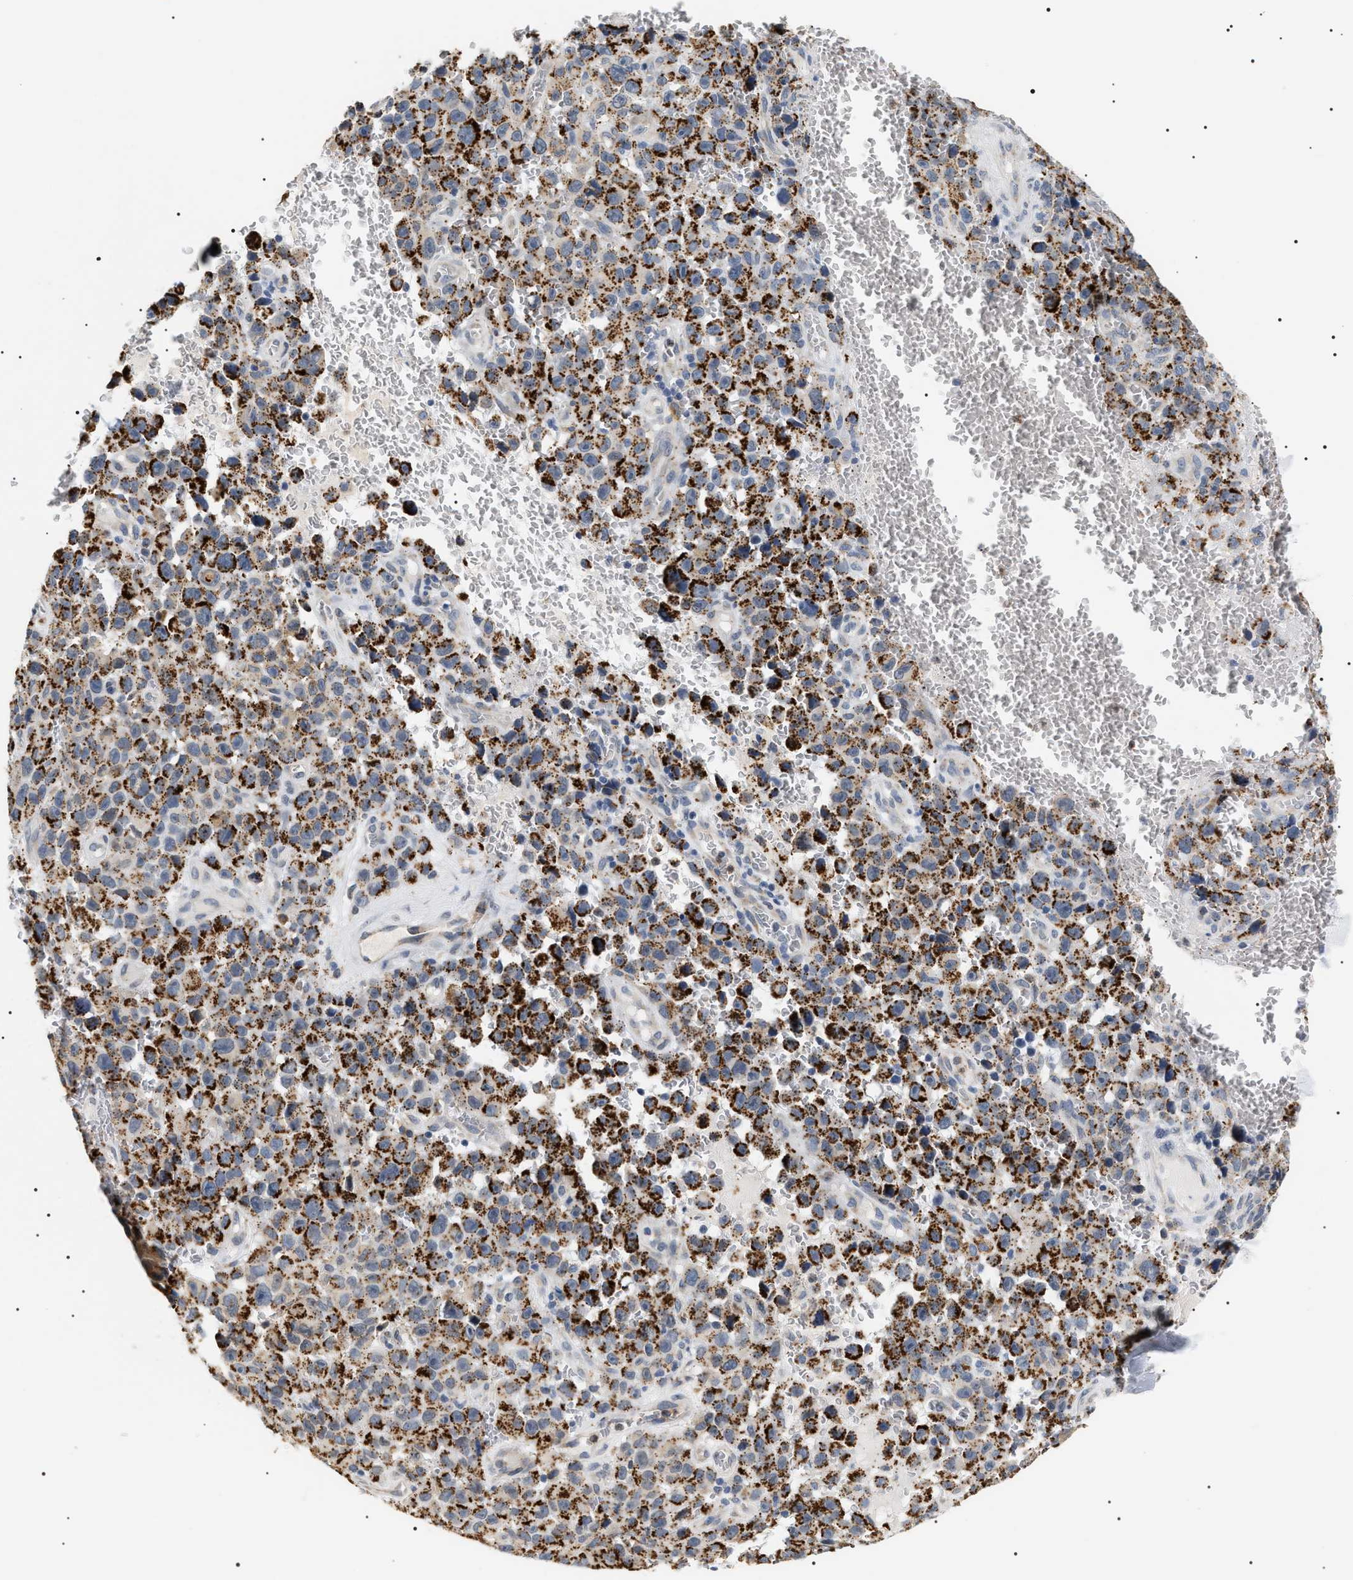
{"staining": {"intensity": "strong", "quantity": ">75%", "location": "cytoplasmic/membranous"}, "tissue": "melanoma", "cell_type": "Tumor cells", "image_type": "cancer", "snomed": [{"axis": "morphology", "description": "Malignant melanoma, NOS"}, {"axis": "topography", "description": "Skin"}], "caption": "Immunohistochemical staining of malignant melanoma demonstrates high levels of strong cytoplasmic/membranous protein expression in approximately >75% of tumor cells.", "gene": "HSD17B11", "patient": {"sex": "female", "age": 82}}